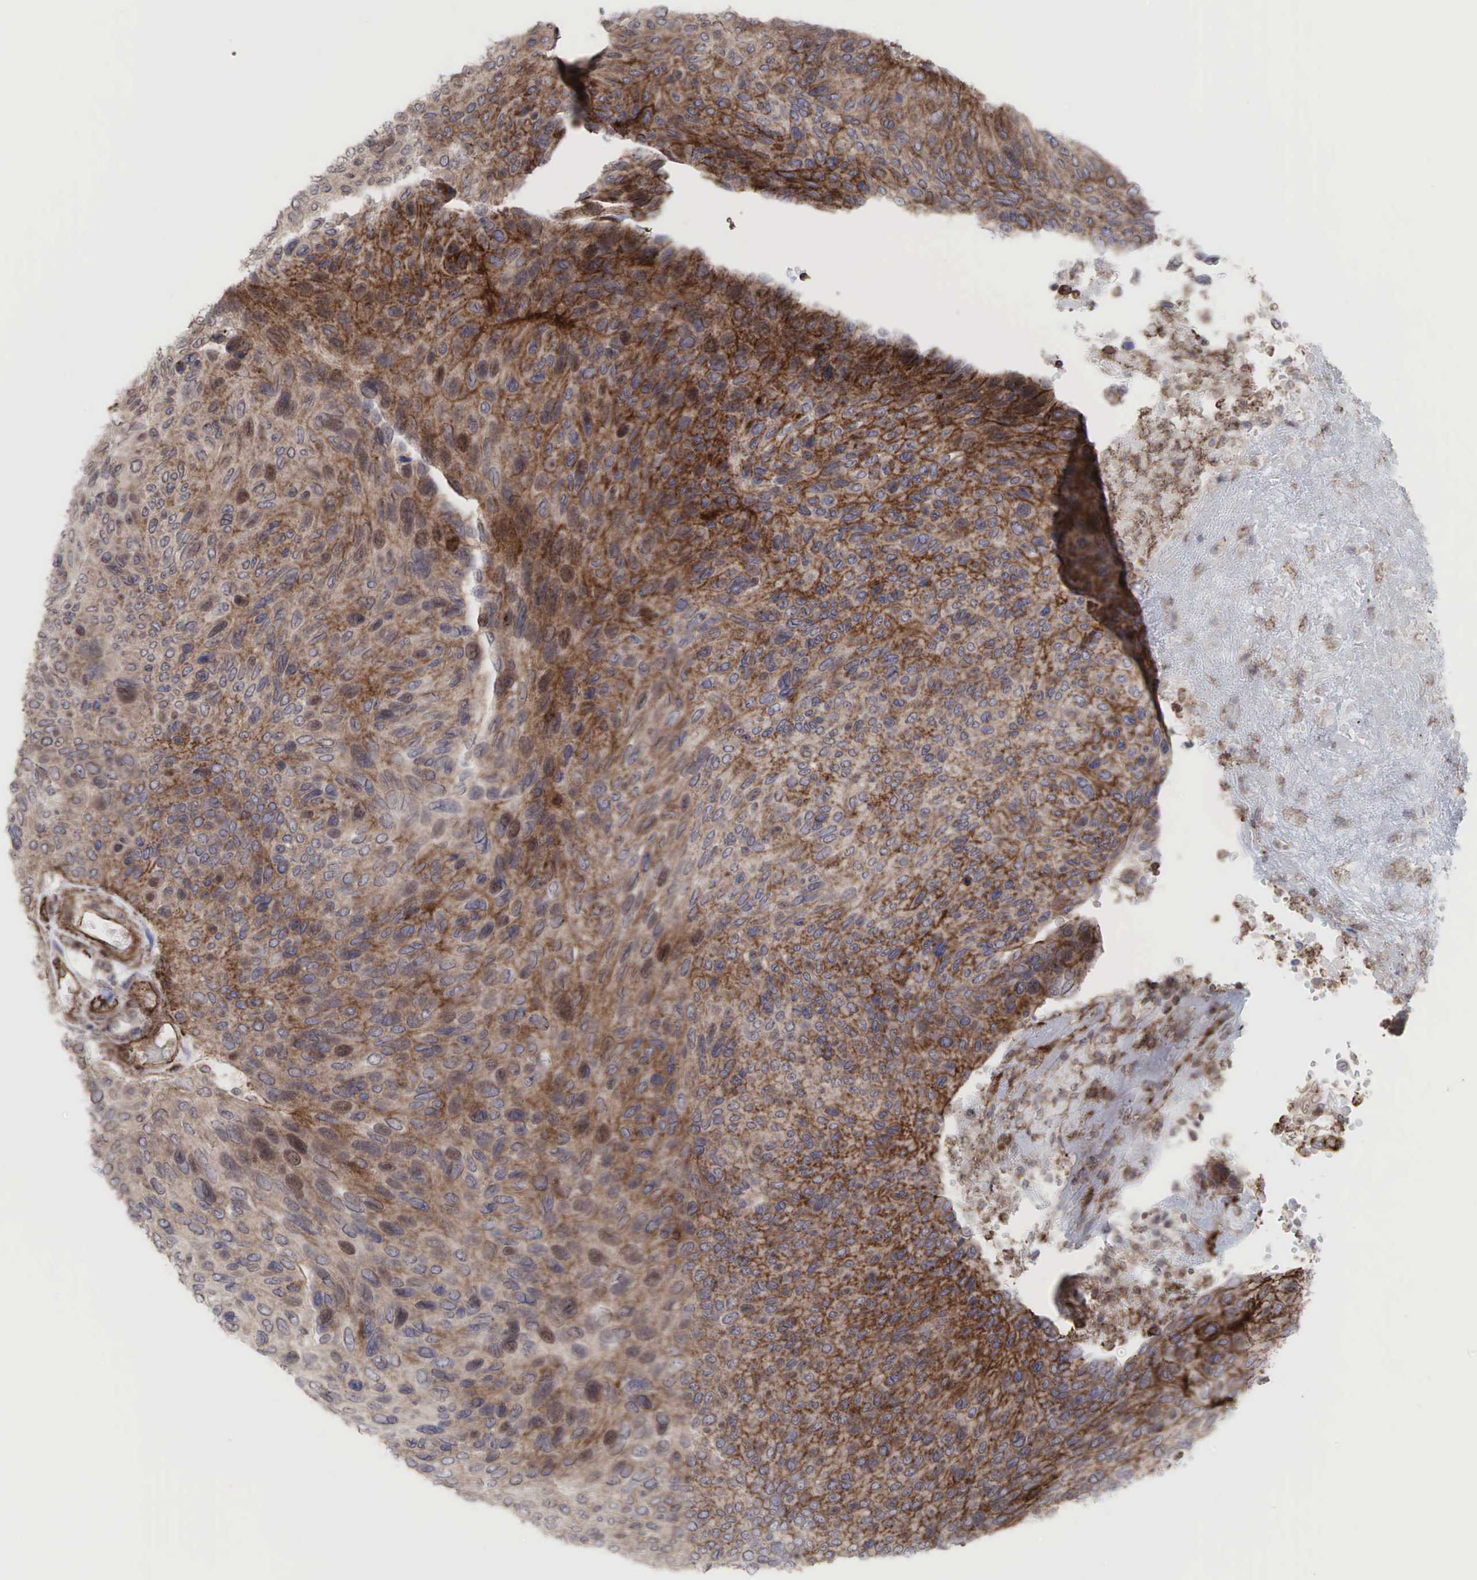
{"staining": {"intensity": "weak", "quantity": "25%-75%", "location": "cytoplasmic/membranous"}, "tissue": "urothelial cancer", "cell_type": "Tumor cells", "image_type": "cancer", "snomed": [{"axis": "morphology", "description": "Urothelial carcinoma, High grade"}, {"axis": "topography", "description": "Urinary bladder"}], "caption": "High-grade urothelial carcinoma was stained to show a protein in brown. There is low levels of weak cytoplasmic/membranous staining in about 25%-75% of tumor cells. The staining was performed using DAB (3,3'-diaminobenzidine) to visualize the protein expression in brown, while the nuclei were stained in blue with hematoxylin (Magnification: 20x).", "gene": "GPRASP1", "patient": {"sex": "male", "age": 66}}